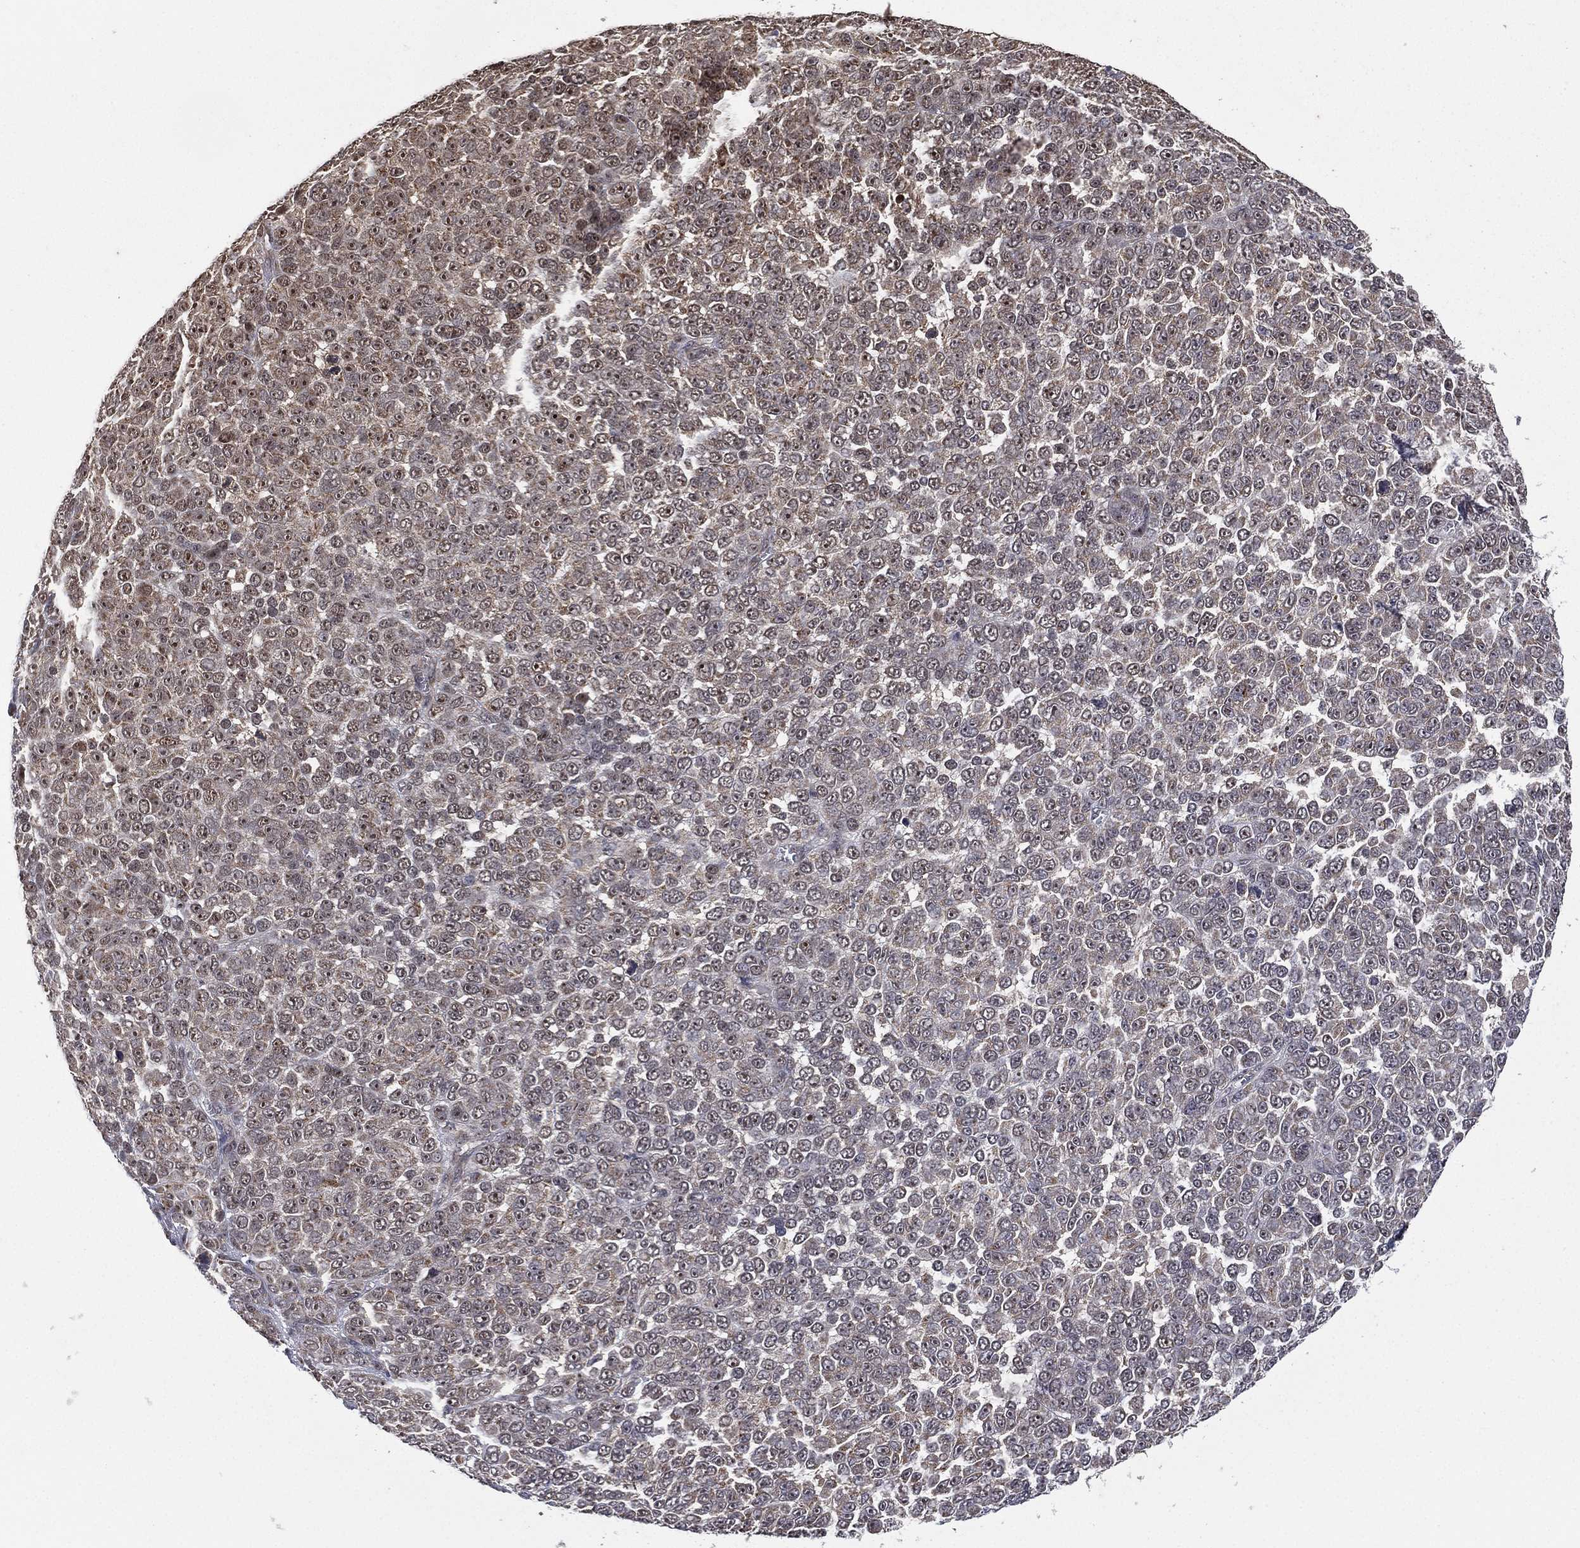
{"staining": {"intensity": "negative", "quantity": "none", "location": "none"}, "tissue": "melanoma", "cell_type": "Tumor cells", "image_type": "cancer", "snomed": [{"axis": "morphology", "description": "Malignant melanoma, NOS"}, {"axis": "topography", "description": "Skin"}], "caption": "Immunohistochemical staining of human malignant melanoma reveals no significant positivity in tumor cells.", "gene": "NELFCD", "patient": {"sex": "female", "age": 95}}